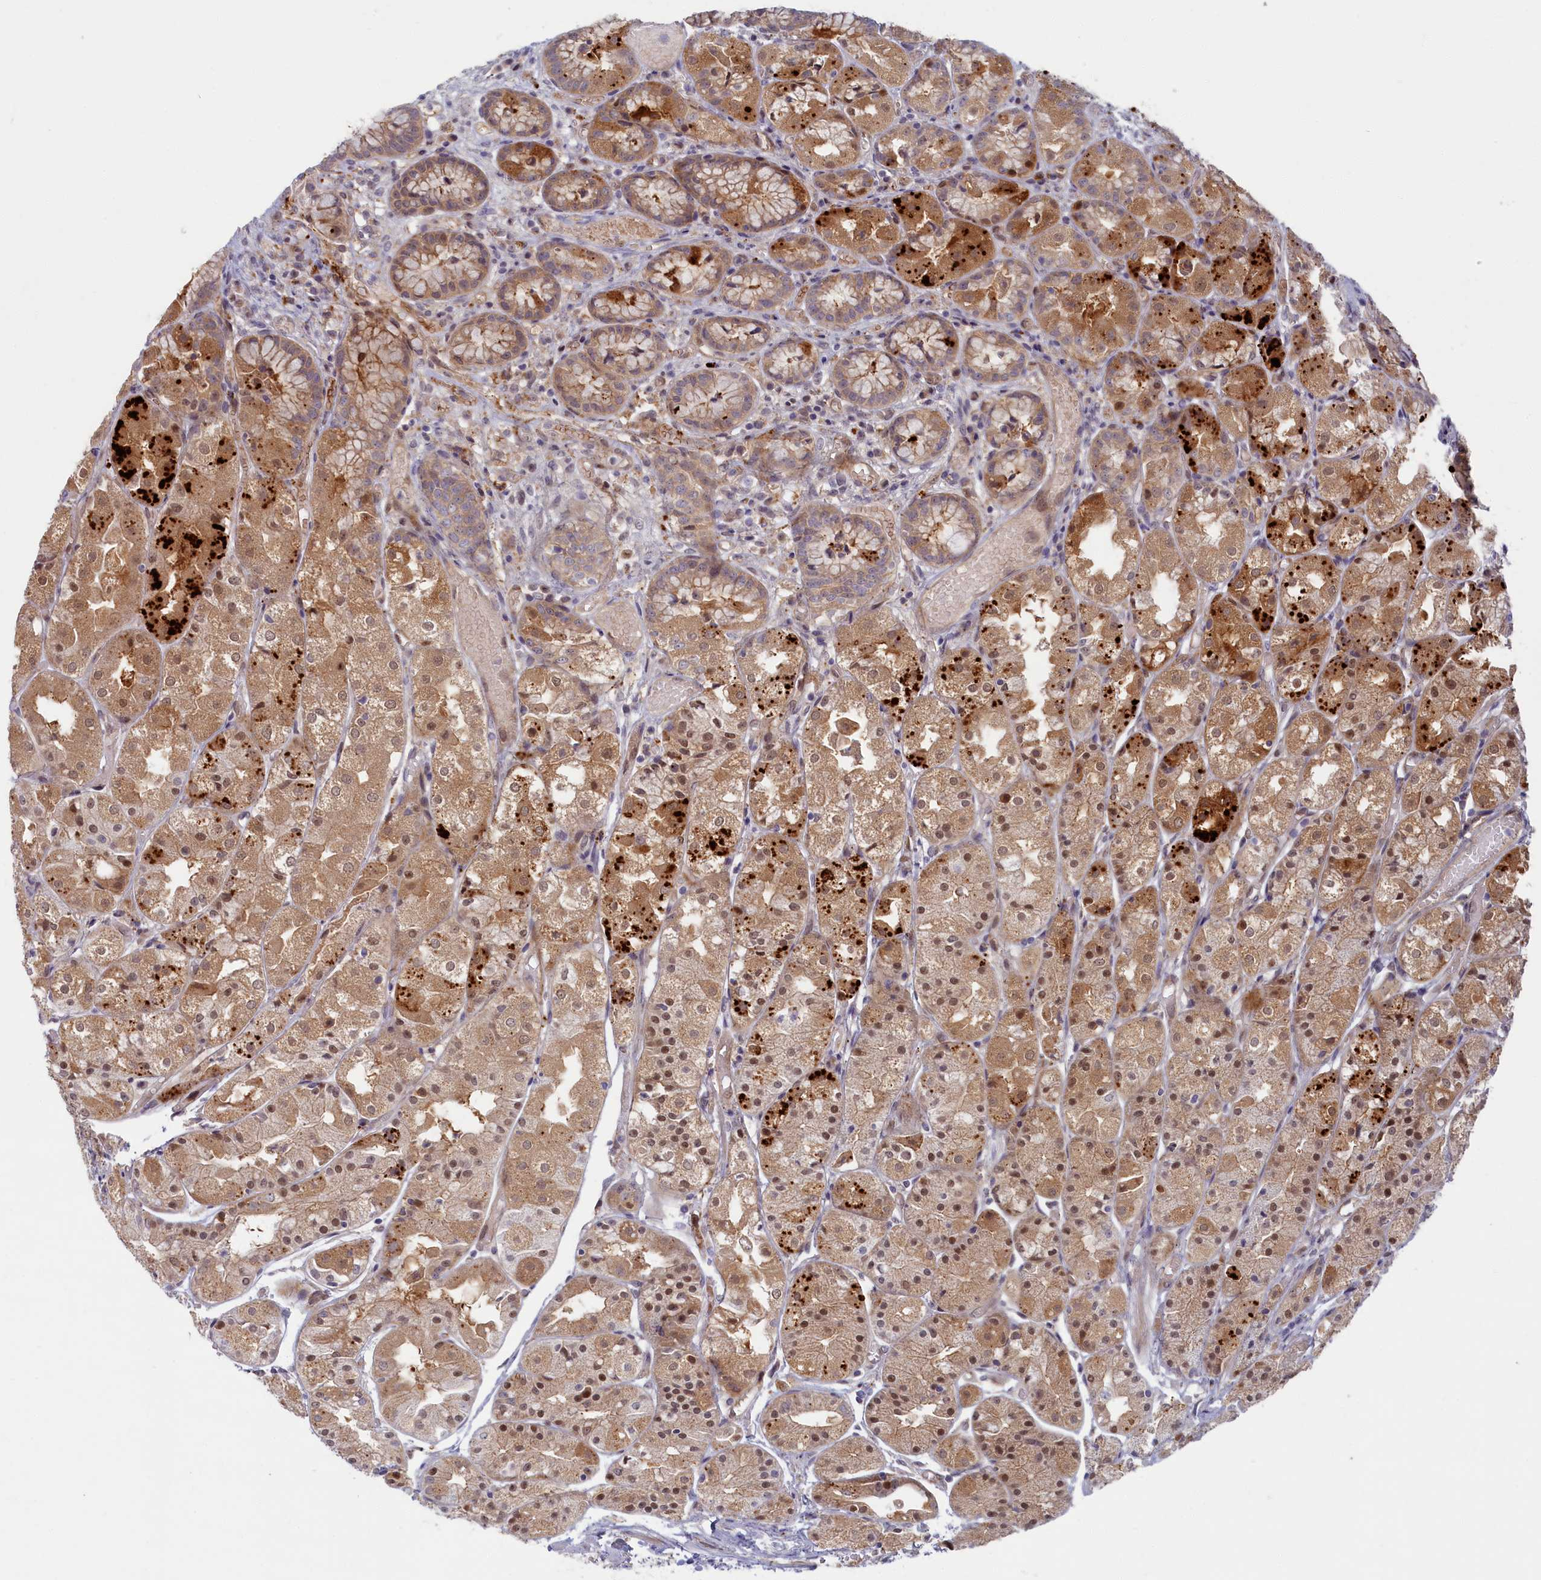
{"staining": {"intensity": "moderate", "quantity": "25%-75%", "location": "cytoplasmic/membranous,nuclear"}, "tissue": "stomach", "cell_type": "Glandular cells", "image_type": "normal", "snomed": [{"axis": "morphology", "description": "Normal tissue, NOS"}, {"axis": "topography", "description": "Stomach, upper"}], "caption": "IHC (DAB (3,3'-diaminobenzidine)) staining of benign human stomach reveals moderate cytoplasmic/membranous,nuclear protein expression in about 25%-75% of glandular cells. (DAB IHC, brown staining for protein, blue staining for nuclei).", "gene": "FCSK", "patient": {"sex": "male", "age": 72}}